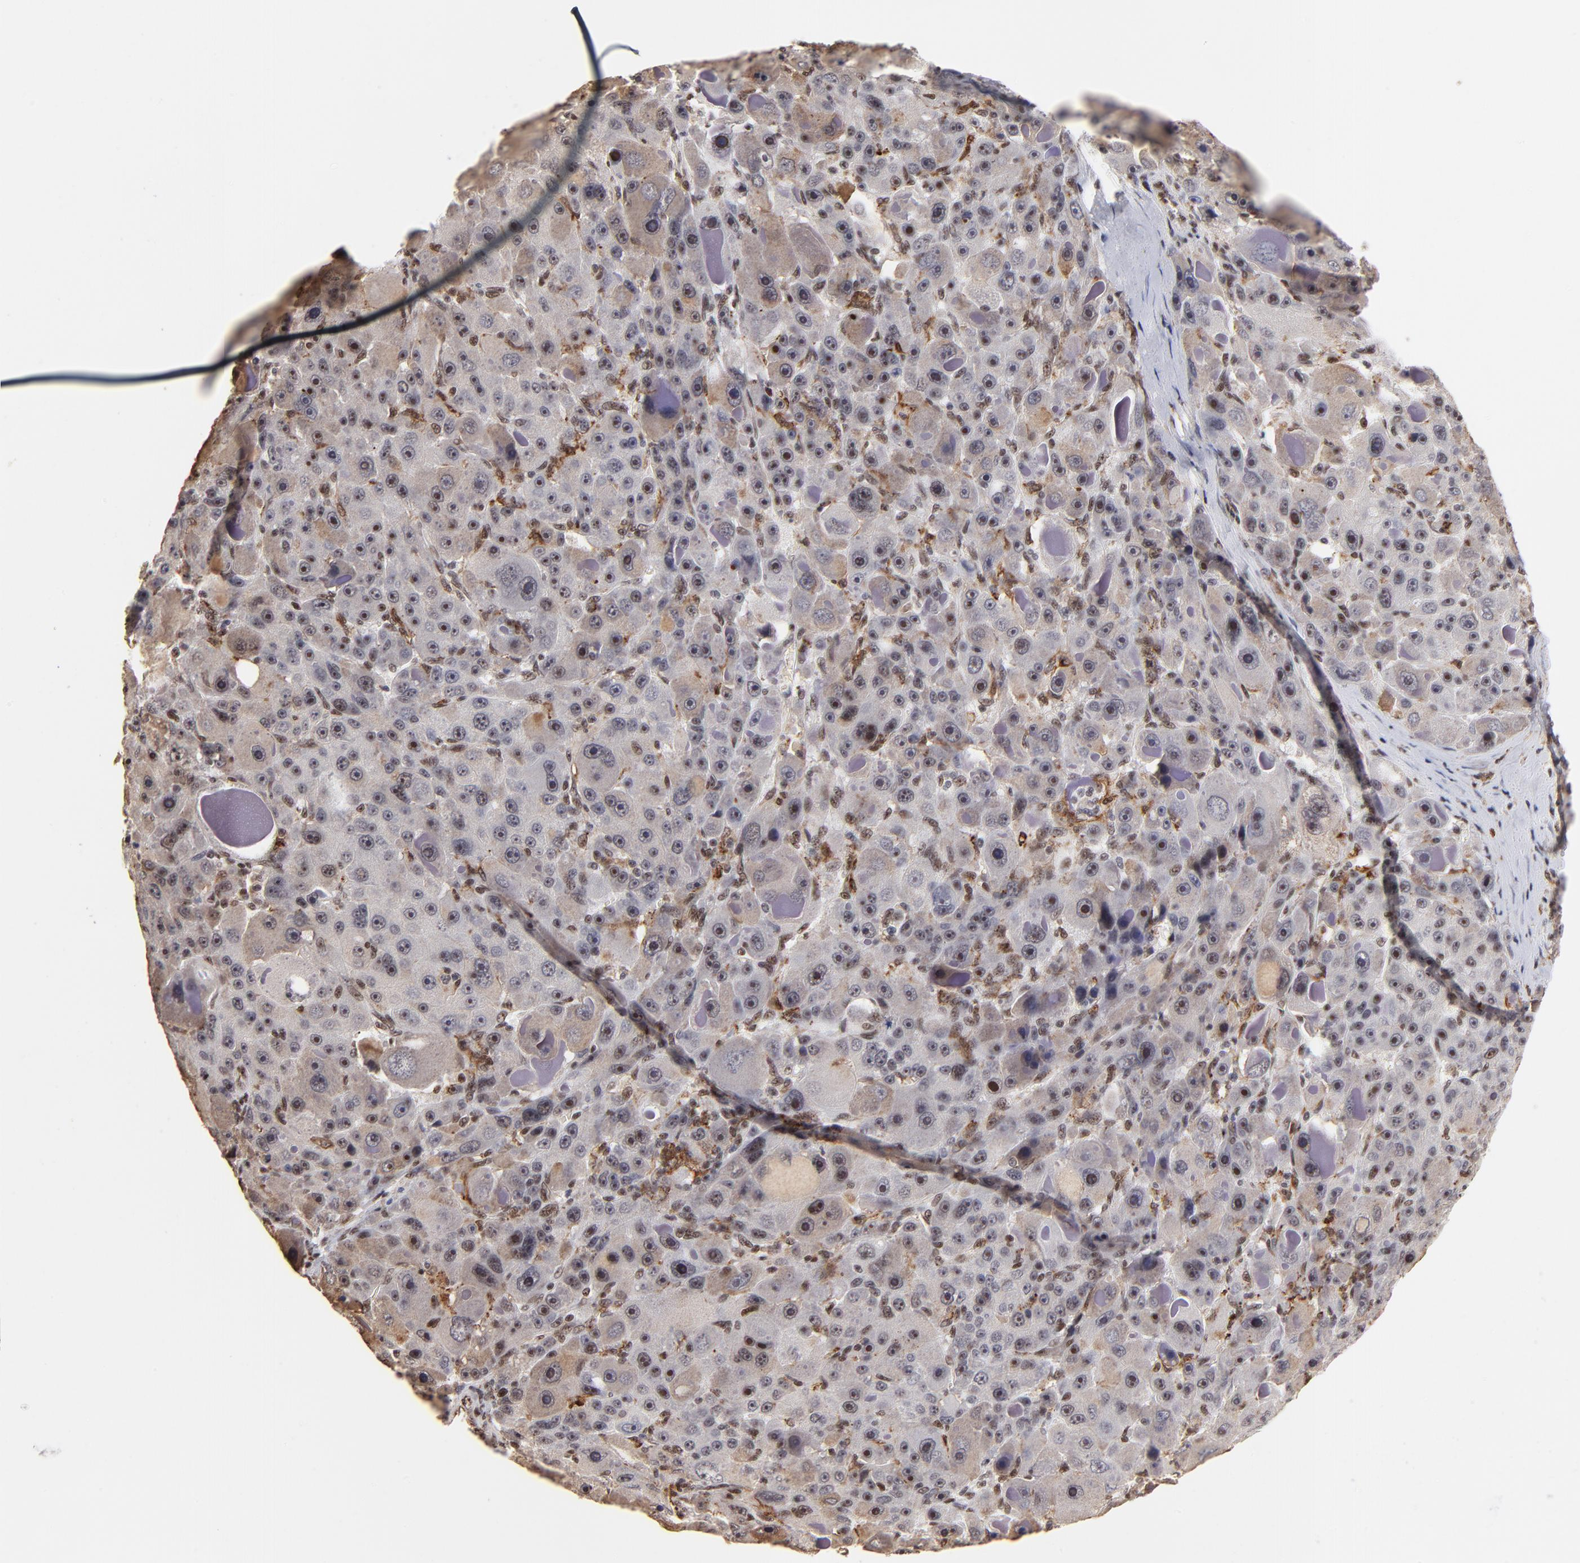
{"staining": {"intensity": "moderate", "quantity": "25%-75%", "location": "cytoplasmic/membranous"}, "tissue": "liver cancer", "cell_type": "Tumor cells", "image_type": "cancer", "snomed": [{"axis": "morphology", "description": "Carcinoma, Hepatocellular, NOS"}, {"axis": "topography", "description": "Liver"}], "caption": "Protein expression analysis of human liver cancer reveals moderate cytoplasmic/membranous positivity in approximately 25%-75% of tumor cells. The staining was performed using DAB, with brown indicating positive protein expression. Nuclei are stained blue with hematoxylin.", "gene": "ZNF146", "patient": {"sex": "male", "age": 76}}